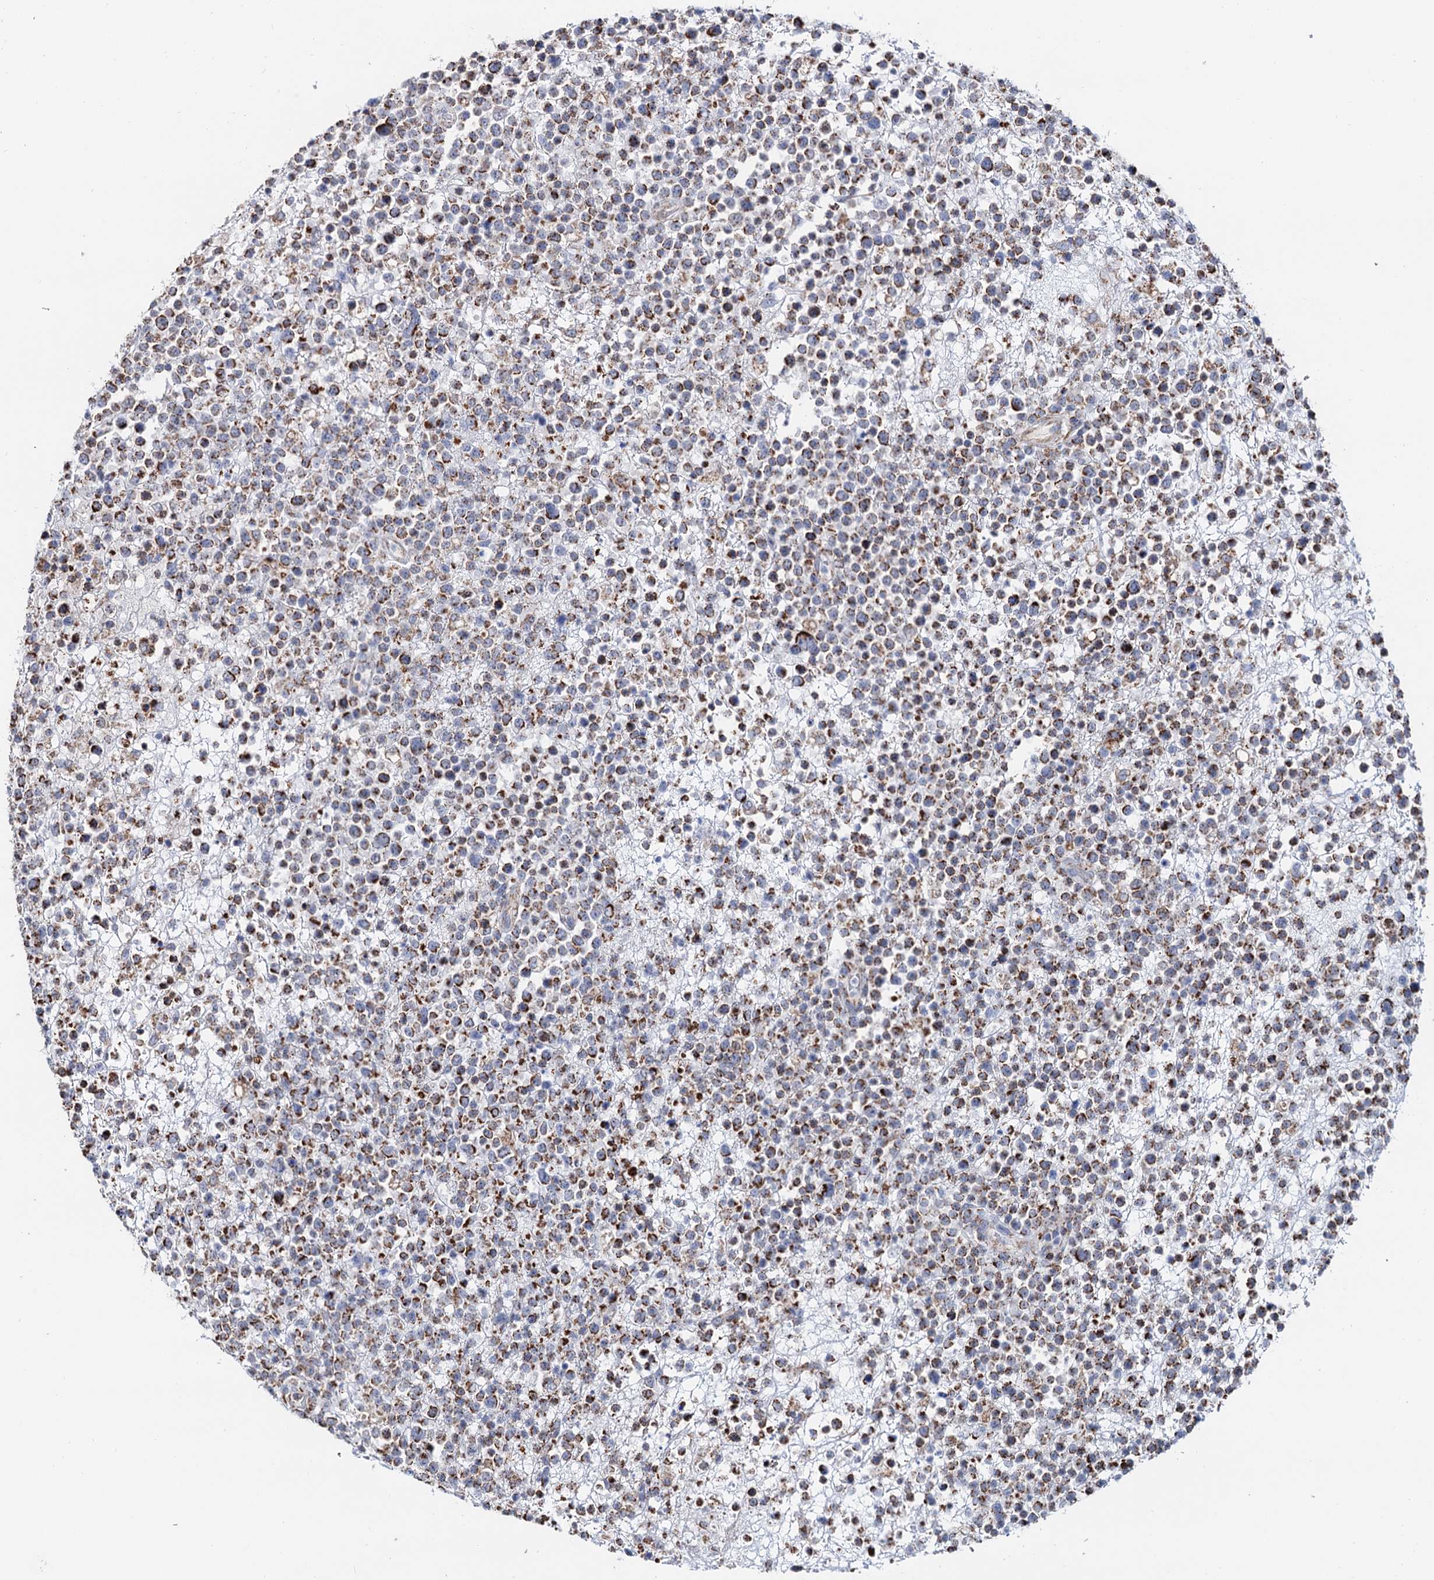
{"staining": {"intensity": "moderate", "quantity": ">75%", "location": "cytoplasmic/membranous"}, "tissue": "lymphoma", "cell_type": "Tumor cells", "image_type": "cancer", "snomed": [{"axis": "morphology", "description": "Malignant lymphoma, non-Hodgkin's type, High grade"}, {"axis": "topography", "description": "Colon"}], "caption": "Immunohistochemistry (IHC) staining of high-grade malignant lymphoma, non-Hodgkin's type, which shows medium levels of moderate cytoplasmic/membranous positivity in approximately >75% of tumor cells indicating moderate cytoplasmic/membranous protein staining. The staining was performed using DAB (3,3'-diaminobenzidine) (brown) for protein detection and nuclei were counterstained in hematoxylin (blue).", "gene": "C2CD3", "patient": {"sex": "female", "age": 53}}